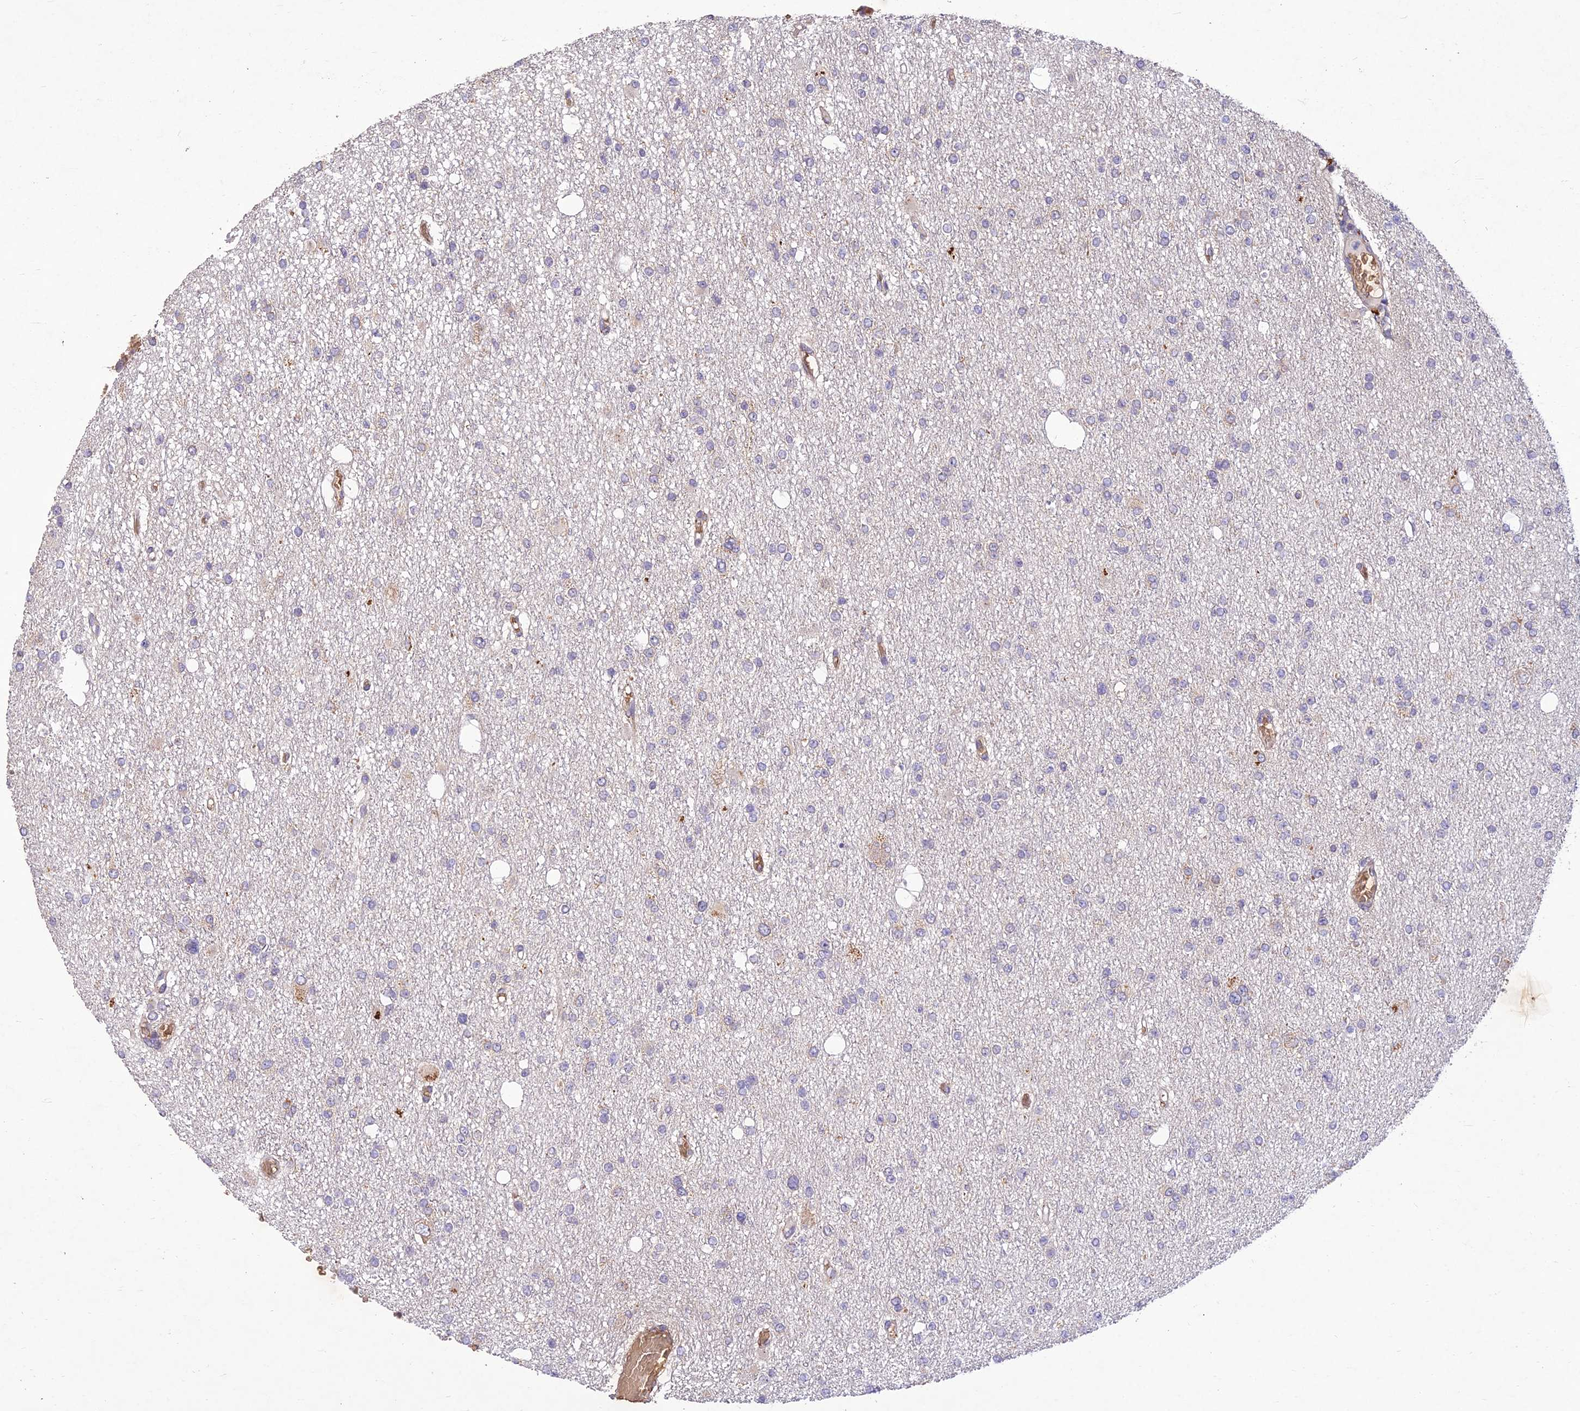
{"staining": {"intensity": "negative", "quantity": "none", "location": "none"}, "tissue": "glioma", "cell_type": "Tumor cells", "image_type": "cancer", "snomed": [{"axis": "morphology", "description": "Glioma, malignant, Low grade"}, {"axis": "topography", "description": "Brain"}], "caption": "This is an immunohistochemistry (IHC) micrograph of human glioma. There is no positivity in tumor cells.", "gene": "PPP1R11", "patient": {"sex": "female", "age": 22}}